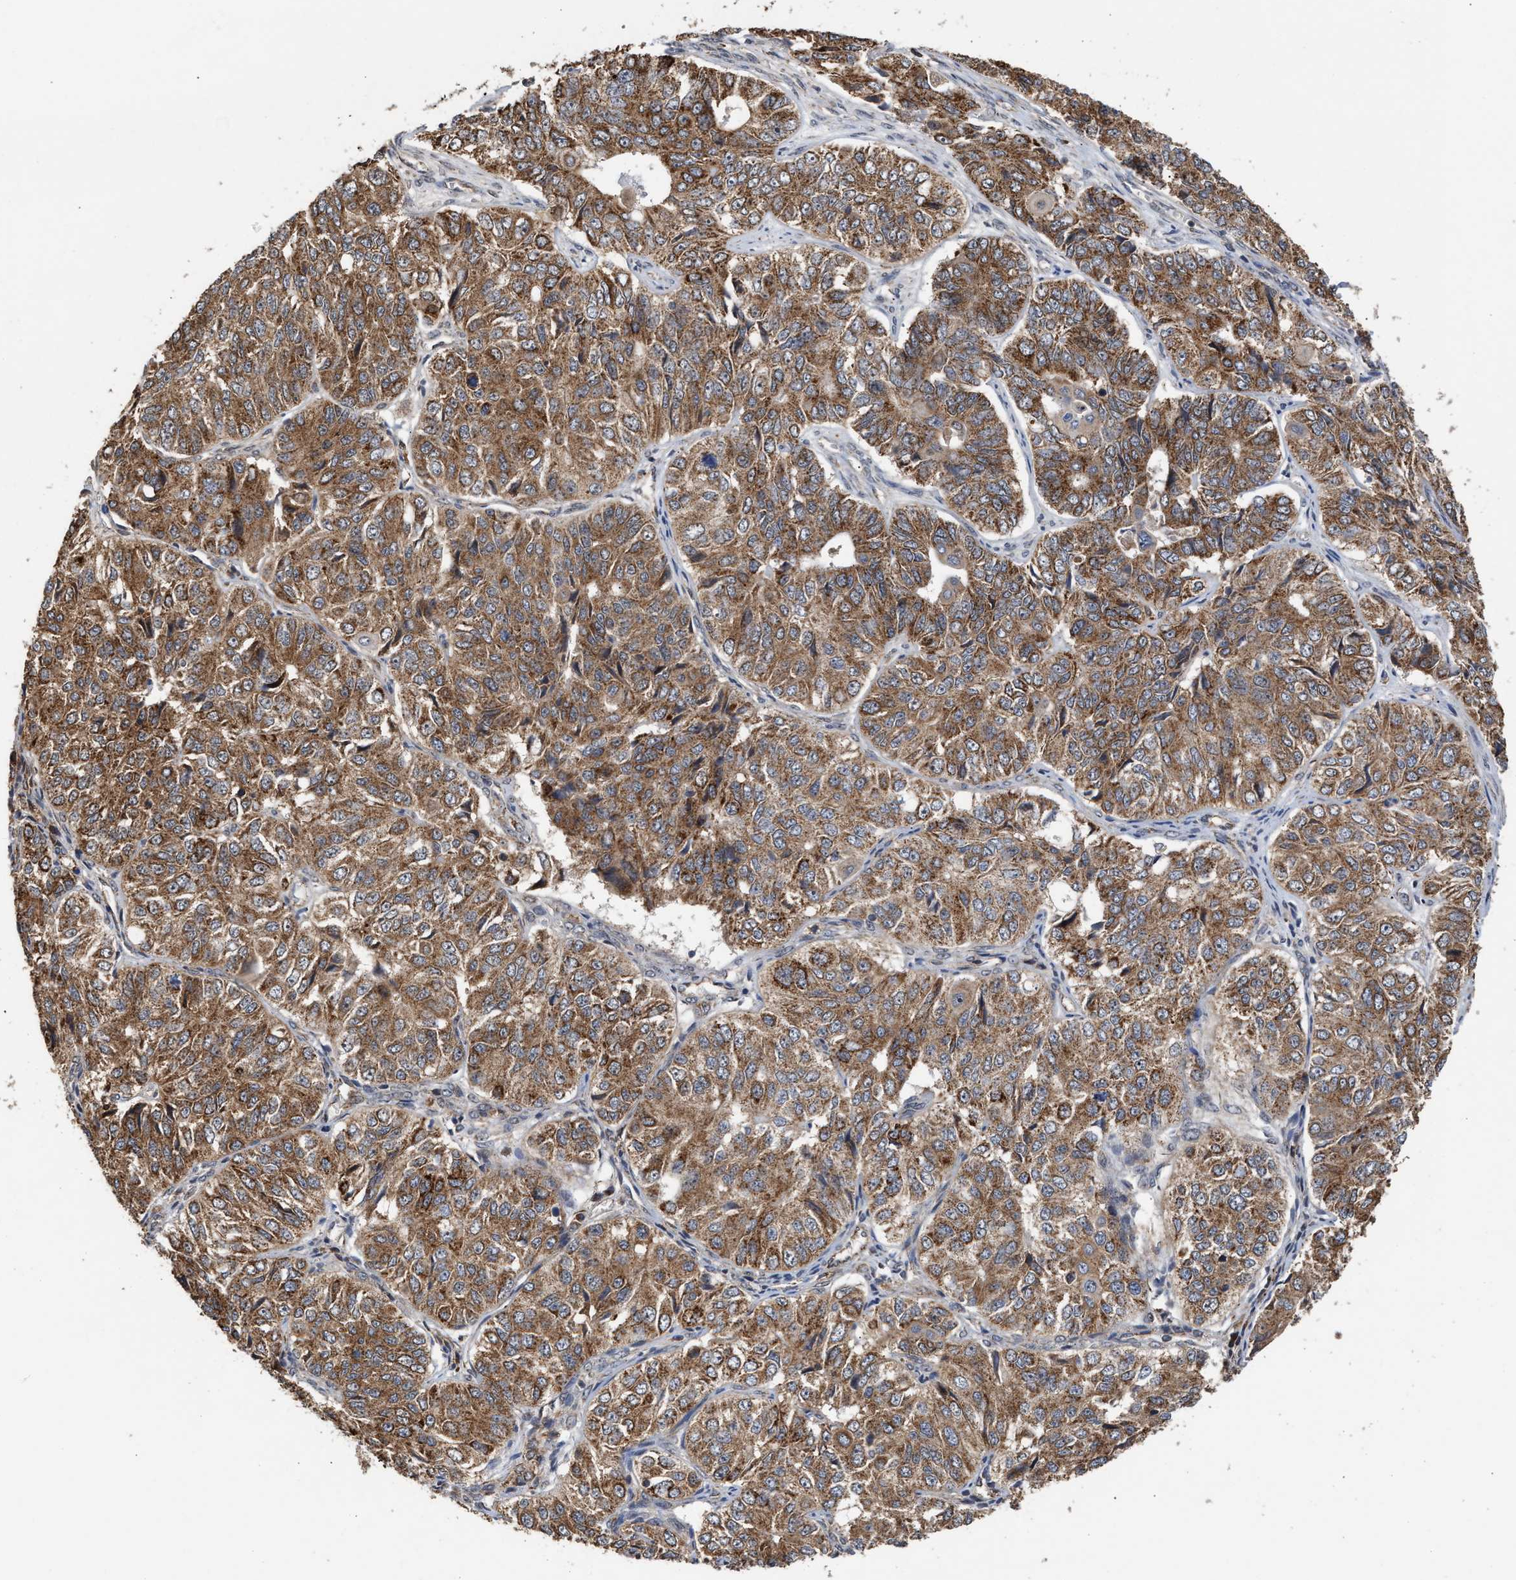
{"staining": {"intensity": "strong", "quantity": ">75%", "location": "cytoplasmic/membranous"}, "tissue": "ovarian cancer", "cell_type": "Tumor cells", "image_type": "cancer", "snomed": [{"axis": "morphology", "description": "Carcinoma, endometroid"}, {"axis": "topography", "description": "Ovary"}], "caption": "The immunohistochemical stain labels strong cytoplasmic/membranous positivity in tumor cells of endometroid carcinoma (ovarian) tissue. (IHC, brightfield microscopy, high magnification).", "gene": "EXOSC2", "patient": {"sex": "female", "age": 51}}